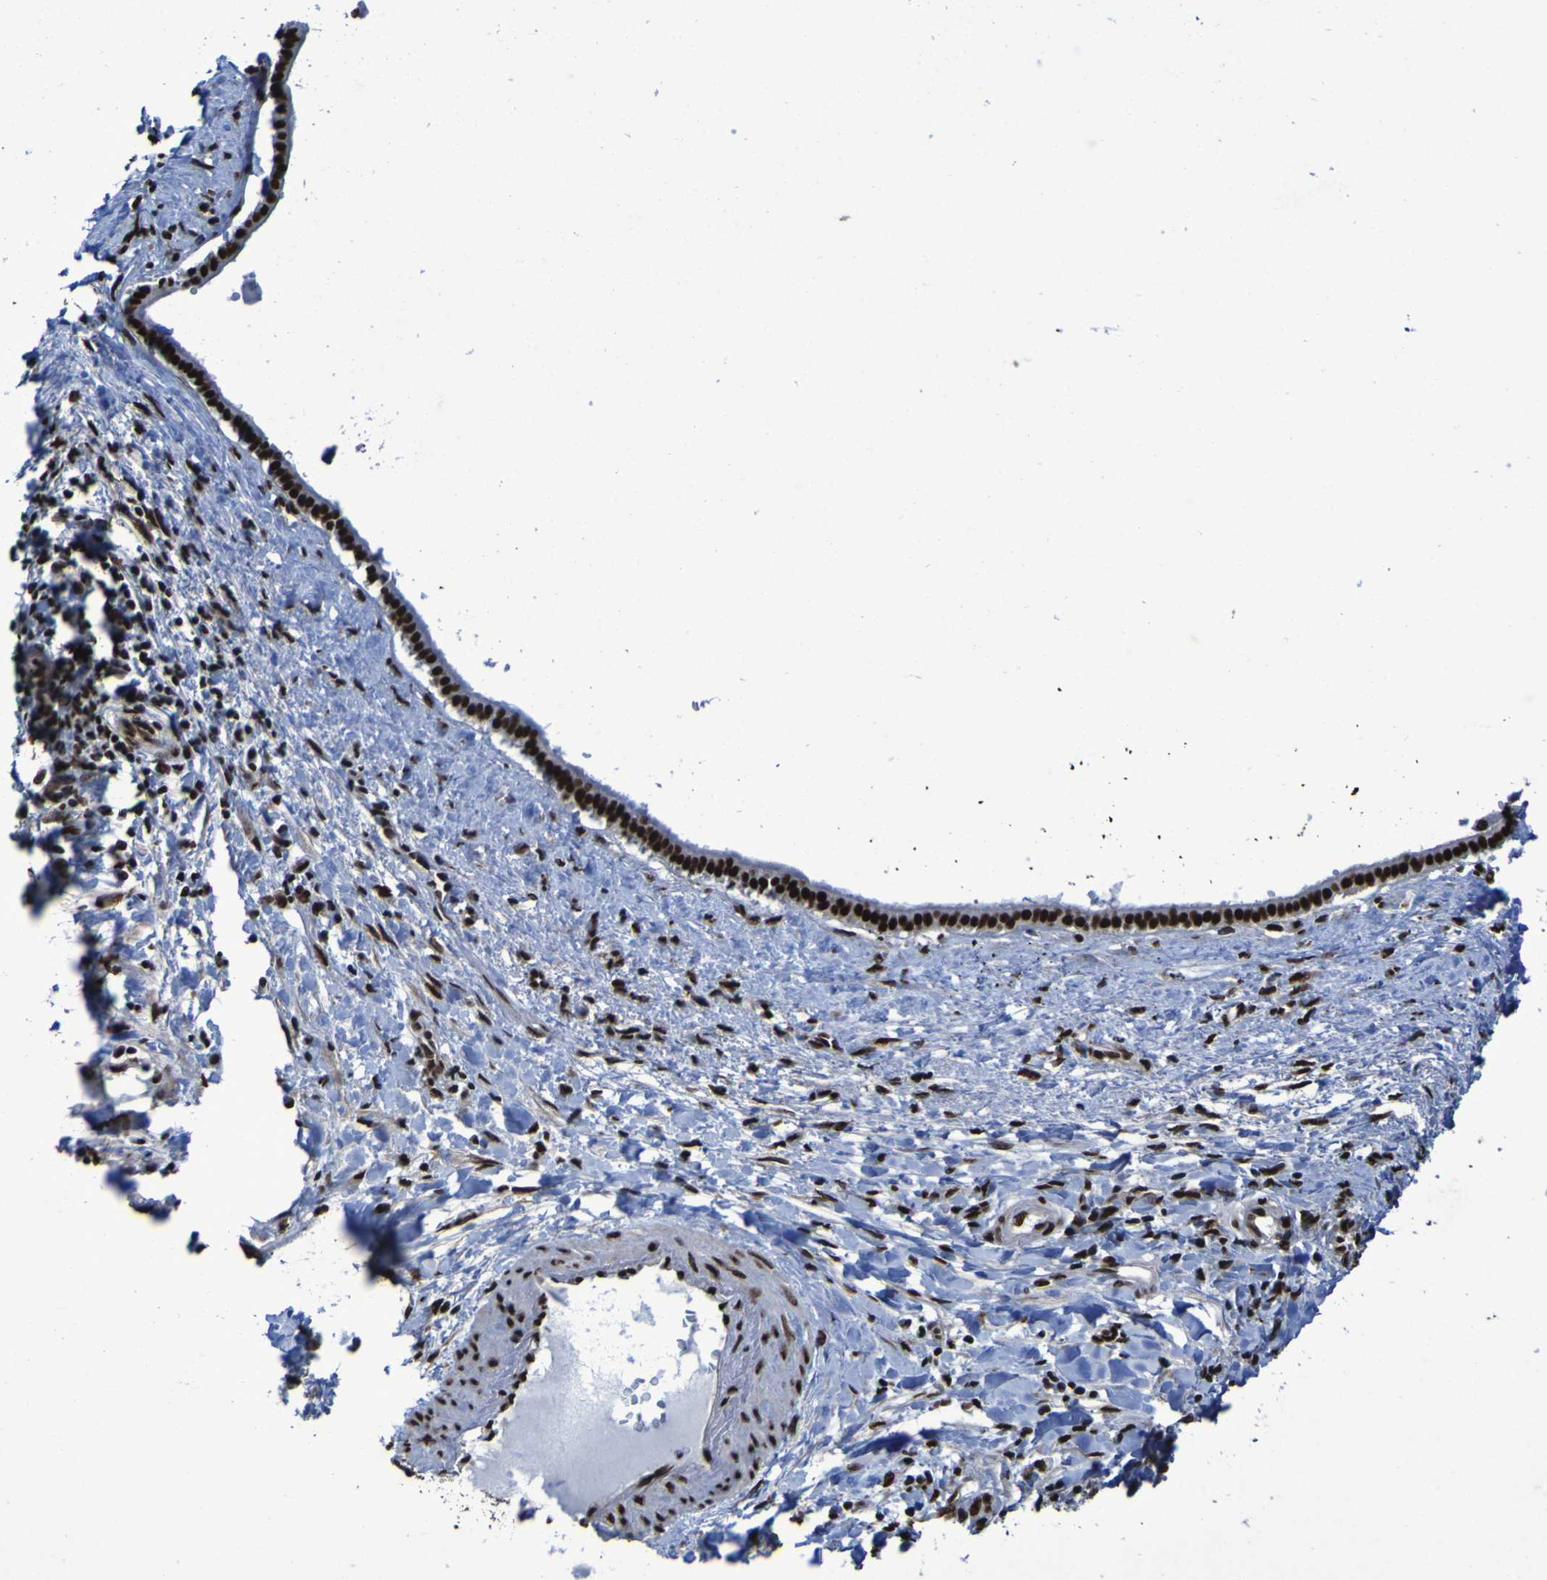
{"staining": {"intensity": "strong", "quantity": ">75%", "location": "nuclear"}, "tissue": "liver cancer", "cell_type": "Tumor cells", "image_type": "cancer", "snomed": [{"axis": "morphology", "description": "Cholangiocarcinoma"}, {"axis": "topography", "description": "Liver"}], "caption": "This photomicrograph exhibits liver cancer (cholangiocarcinoma) stained with IHC to label a protein in brown. The nuclear of tumor cells show strong positivity for the protein. Nuclei are counter-stained blue.", "gene": "HNRNPR", "patient": {"sex": "female", "age": 65}}